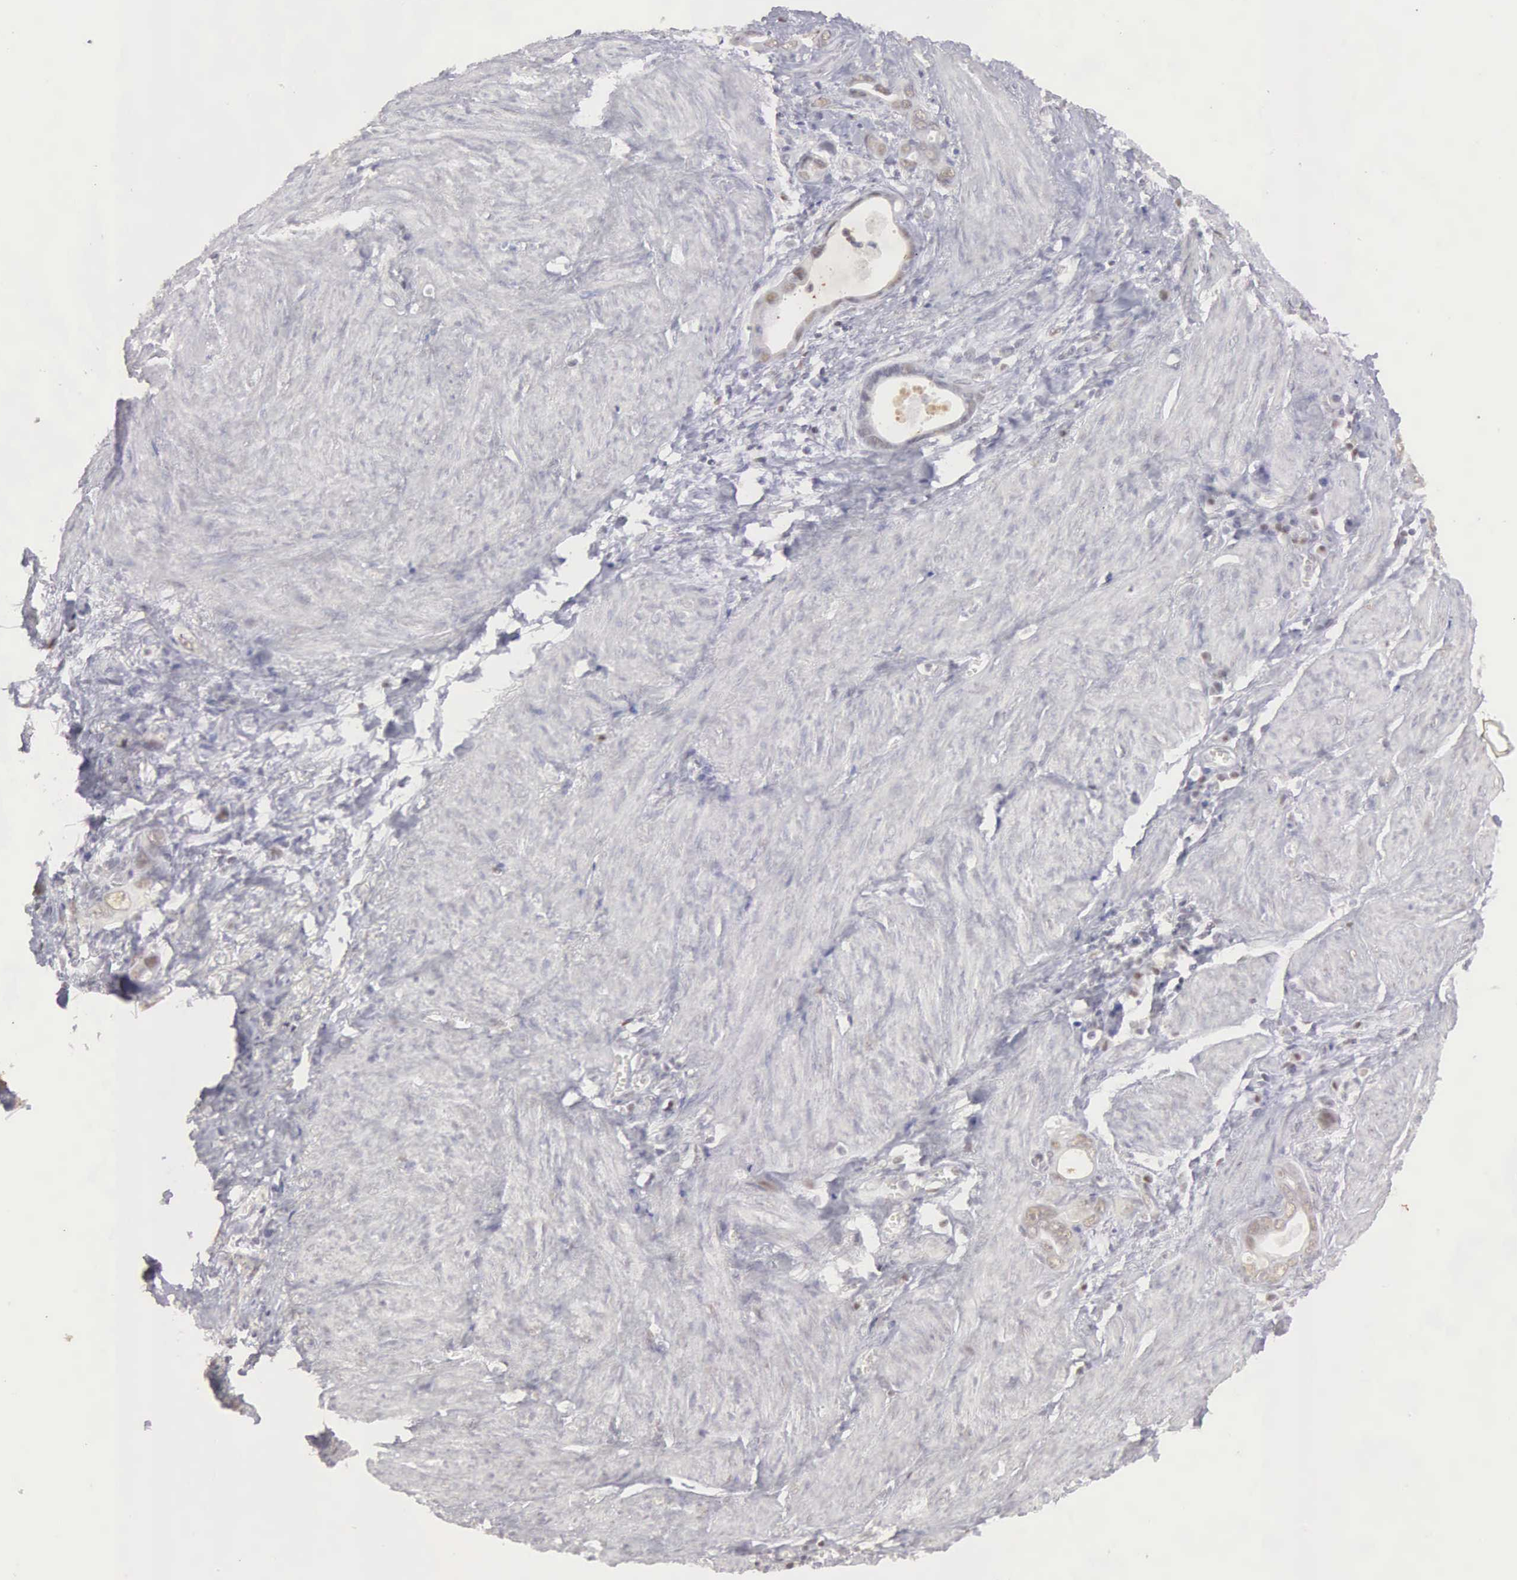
{"staining": {"intensity": "weak", "quantity": "25%-75%", "location": "nuclear"}, "tissue": "stomach cancer", "cell_type": "Tumor cells", "image_type": "cancer", "snomed": [{"axis": "morphology", "description": "Adenocarcinoma, NOS"}, {"axis": "topography", "description": "Stomach"}], "caption": "The micrograph demonstrates staining of stomach cancer, revealing weak nuclear protein positivity (brown color) within tumor cells. (IHC, brightfield microscopy, high magnification).", "gene": "UBA1", "patient": {"sex": "male", "age": 78}}